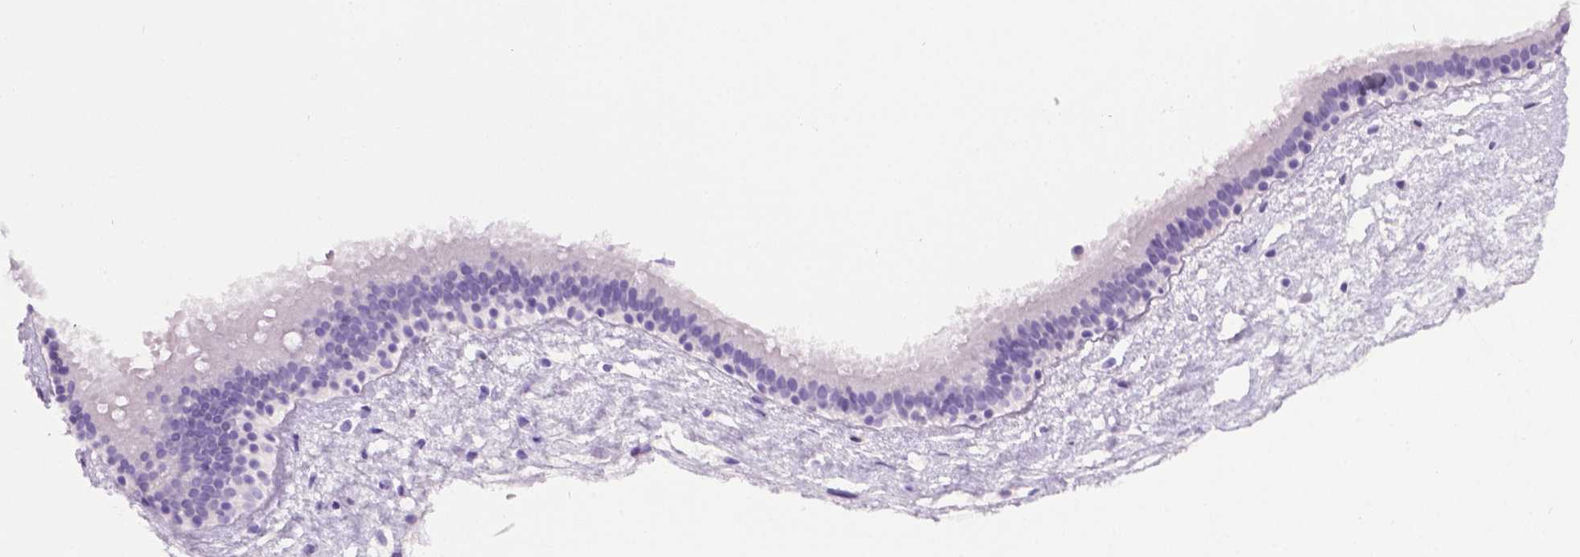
{"staining": {"intensity": "negative", "quantity": "none", "location": "none"}, "tissue": "nasopharynx", "cell_type": "Respiratory epithelial cells", "image_type": "normal", "snomed": [{"axis": "morphology", "description": "Normal tissue, NOS"}, {"axis": "topography", "description": "Nasopharynx"}], "caption": "IHC photomicrograph of unremarkable nasopharynx: nasopharynx stained with DAB (3,3'-diaminobenzidine) demonstrates no significant protein expression in respiratory epithelial cells.", "gene": "LELP1", "patient": {"sex": "male", "age": 24}}